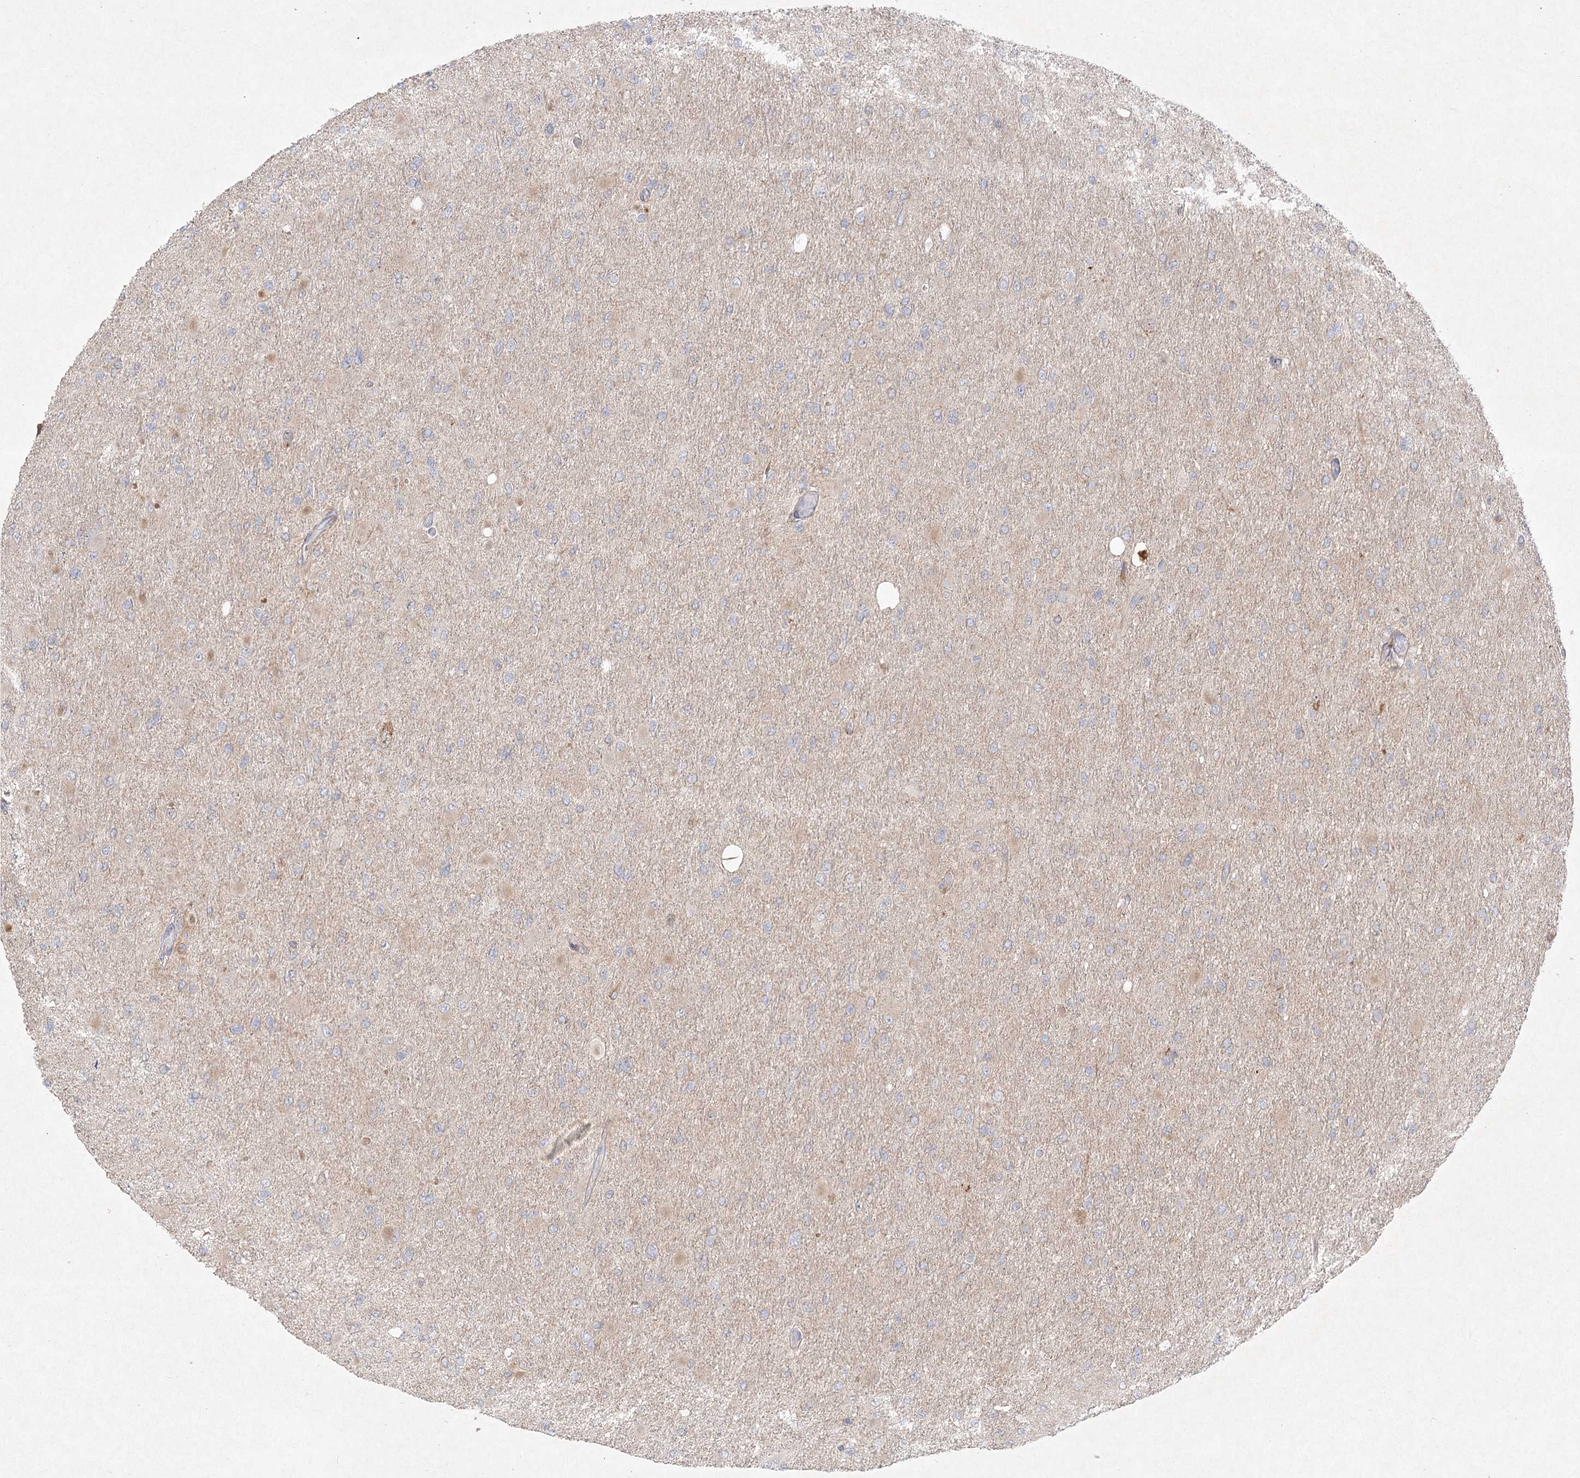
{"staining": {"intensity": "negative", "quantity": "none", "location": "none"}, "tissue": "glioma", "cell_type": "Tumor cells", "image_type": "cancer", "snomed": [{"axis": "morphology", "description": "Glioma, malignant, High grade"}, {"axis": "topography", "description": "Cerebral cortex"}], "caption": "Tumor cells show no significant protein staining in glioma.", "gene": "FAM110C", "patient": {"sex": "female", "age": 36}}